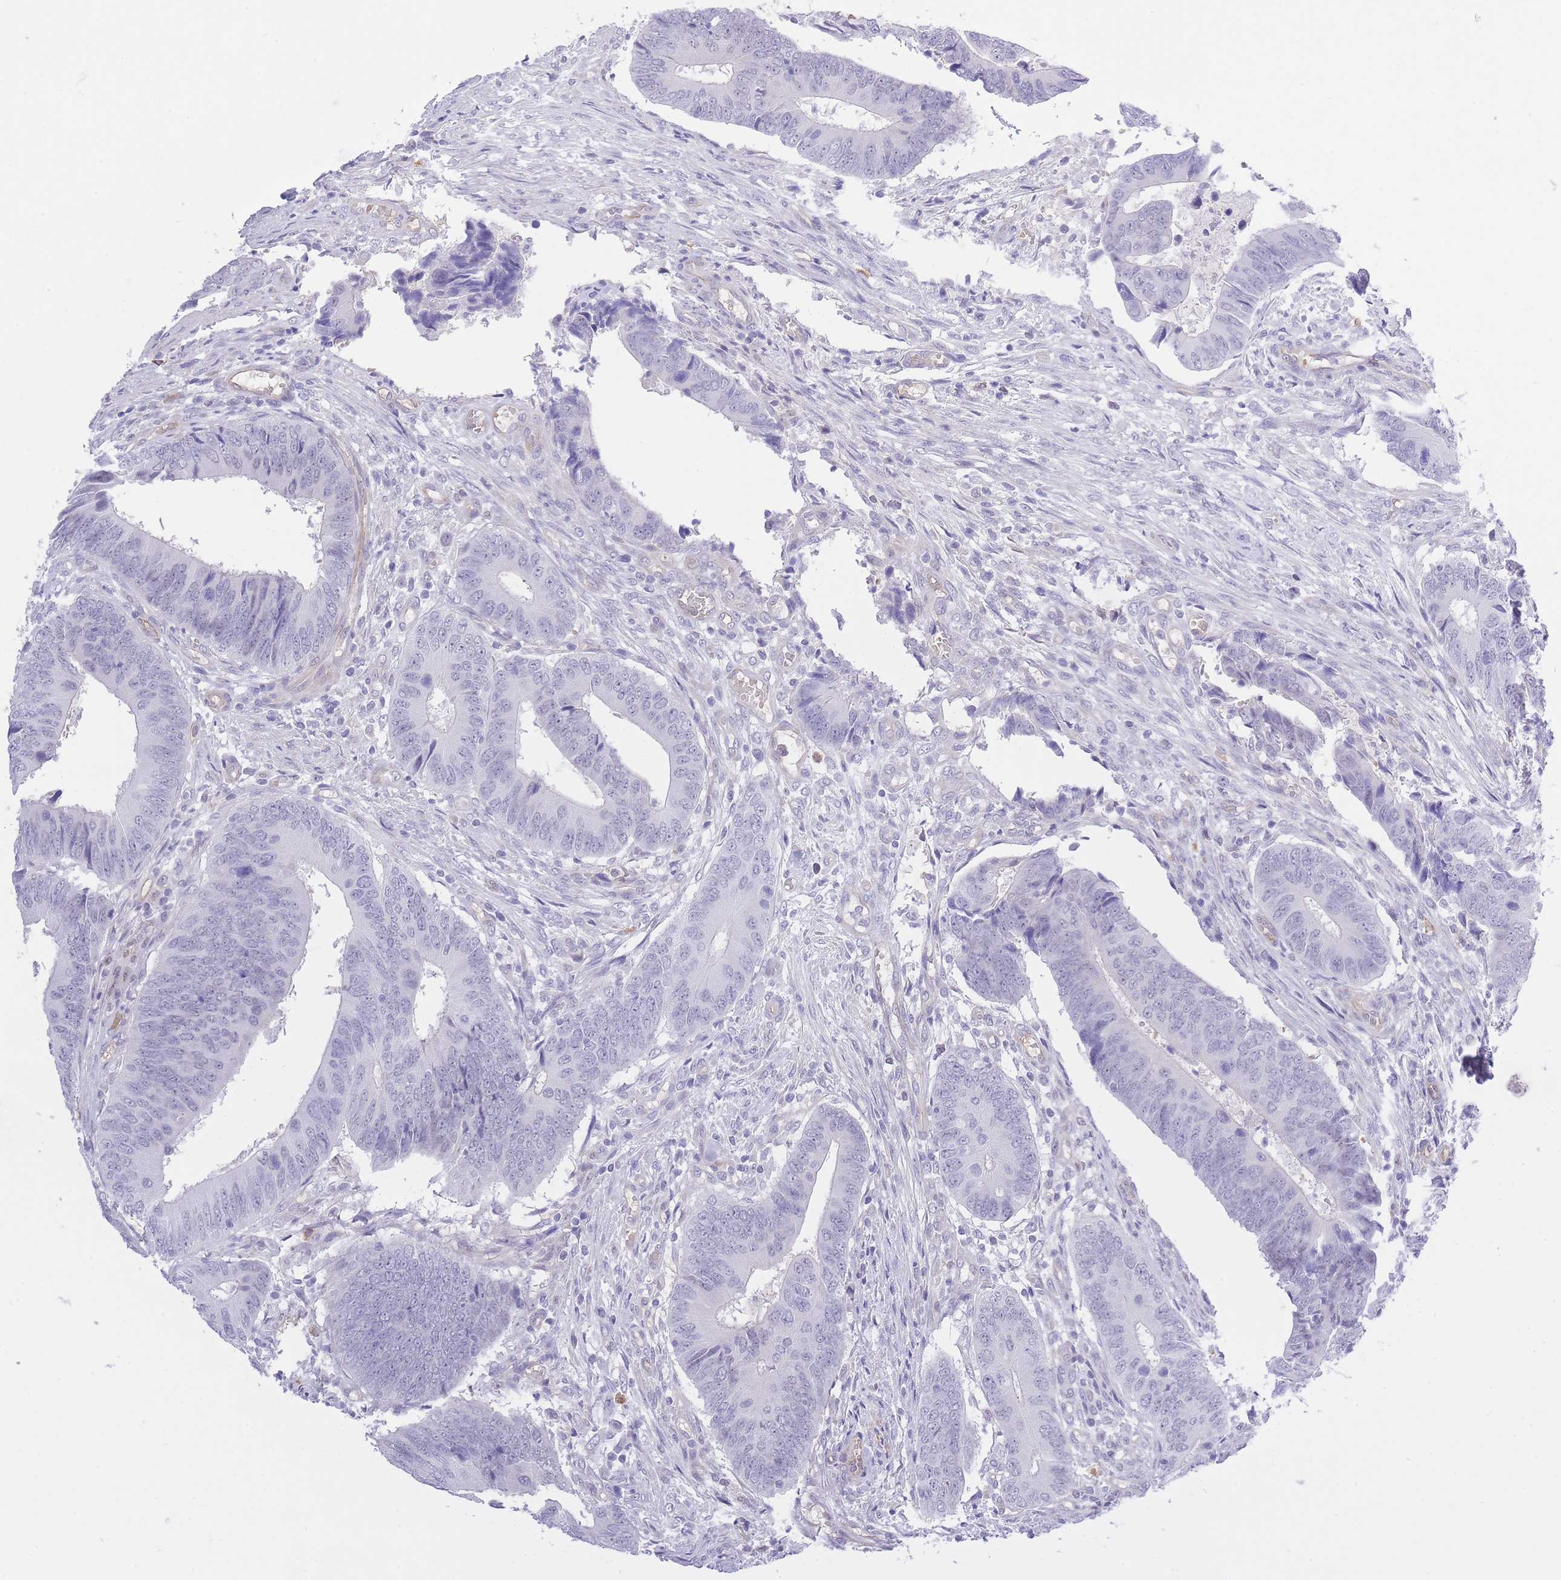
{"staining": {"intensity": "negative", "quantity": "none", "location": "none"}, "tissue": "colorectal cancer", "cell_type": "Tumor cells", "image_type": "cancer", "snomed": [{"axis": "morphology", "description": "Adenocarcinoma, NOS"}, {"axis": "topography", "description": "Colon"}], "caption": "Immunohistochemistry histopathology image of neoplastic tissue: colorectal adenocarcinoma stained with DAB (3,3'-diaminobenzidine) reveals no significant protein expression in tumor cells.", "gene": "MEIOSIN", "patient": {"sex": "male", "age": 87}}